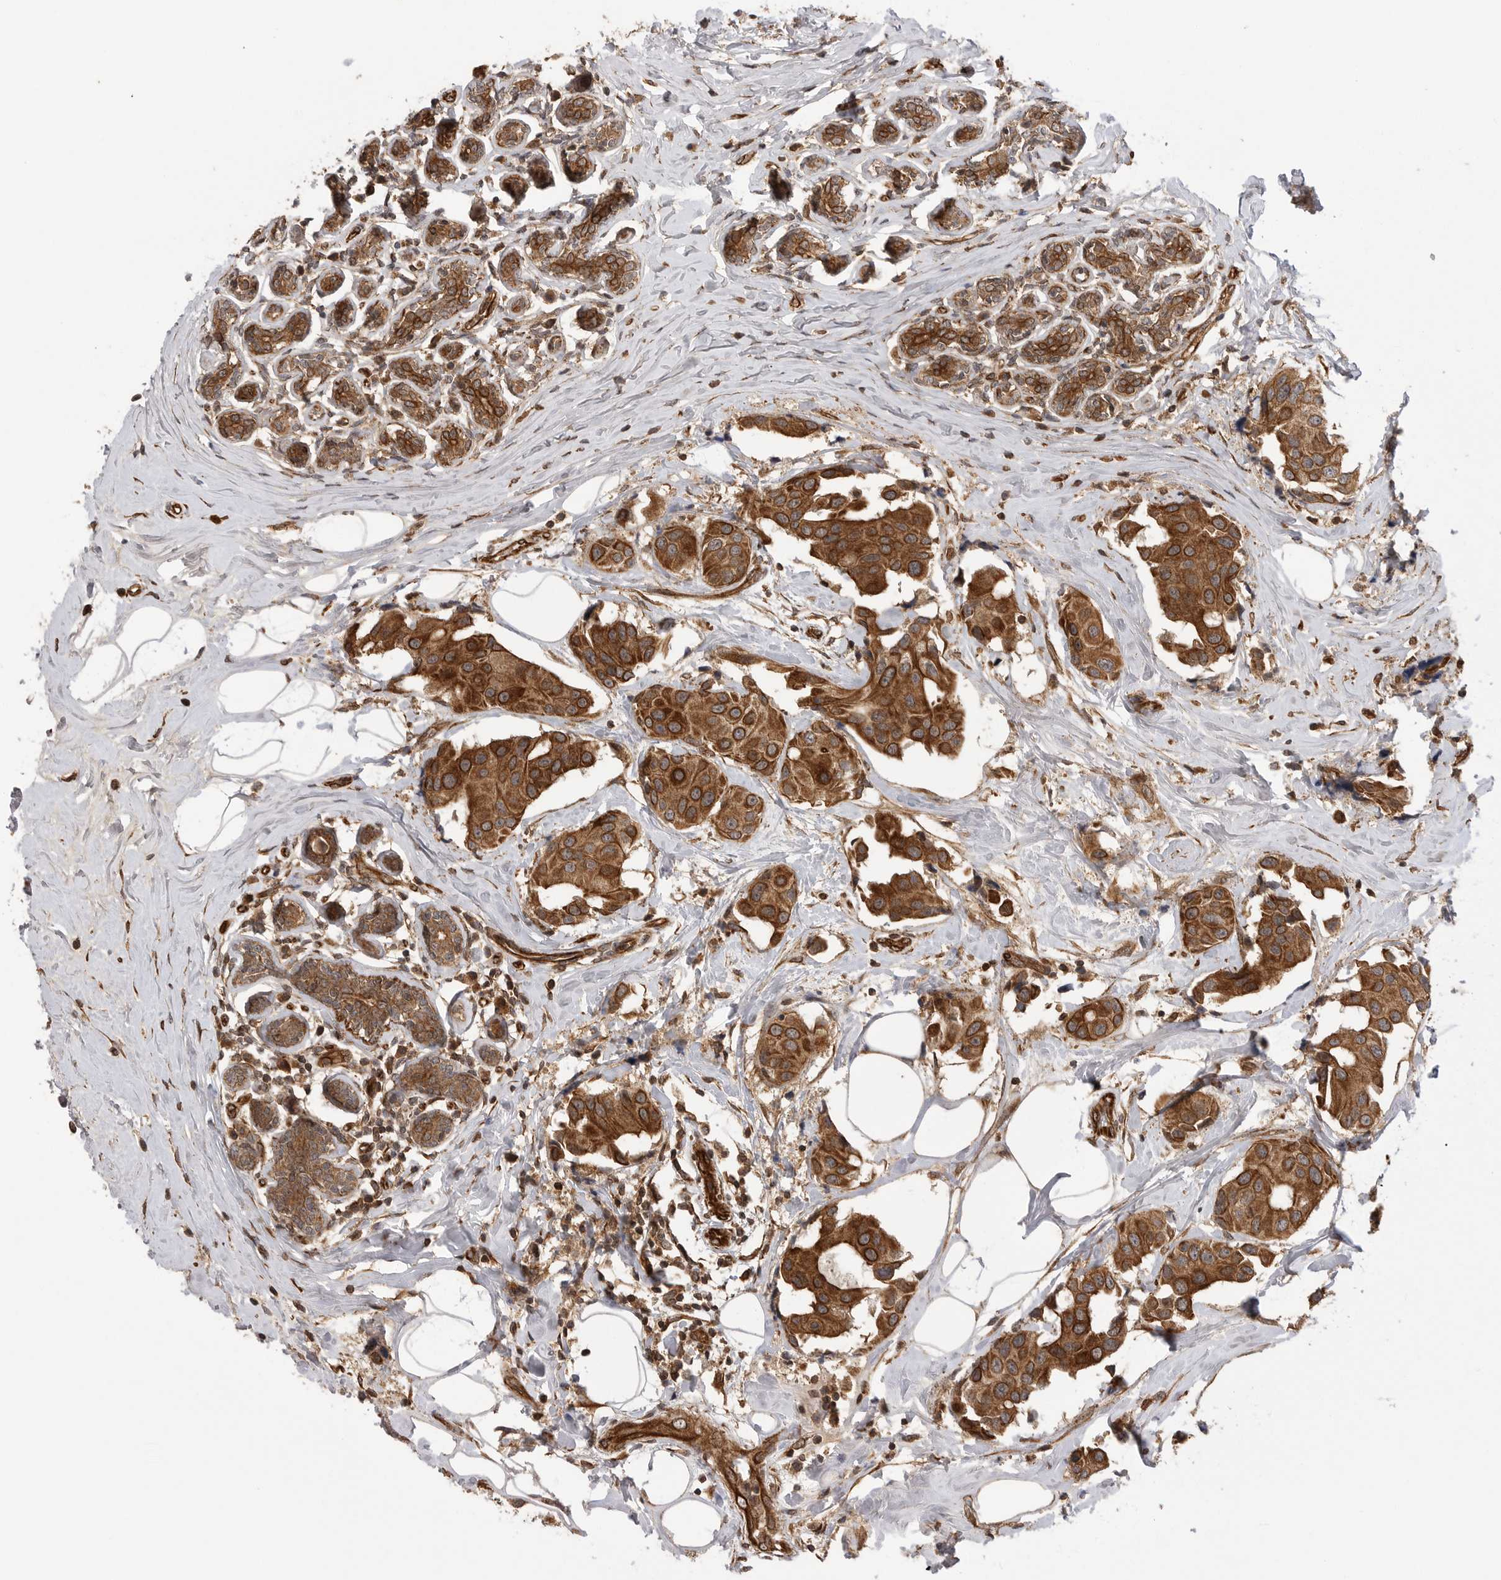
{"staining": {"intensity": "strong", "quantity": ">75%", "location": "cytoplasmic/membranous"}, "tissue": "breast cancer", "cell_type": "Tumor cells", "image_type": "cancer", "snomed": [{"axis": "morphology", "description": "Normal tissue, NOS"}, {"axis": "morphology", "description": "Duct carcinoma"}, {"axis": "topography", "description": "Breast"}], "caption": "Immunohistochemical staining of infiltrating ductal carcinoma (breast) exhibits high levels of strong cytoplasmic/membranous protein positivity in about >75% of tumor cells.", "gene": "PRDX4", "patient": {"sex": "female", "age": 39}}